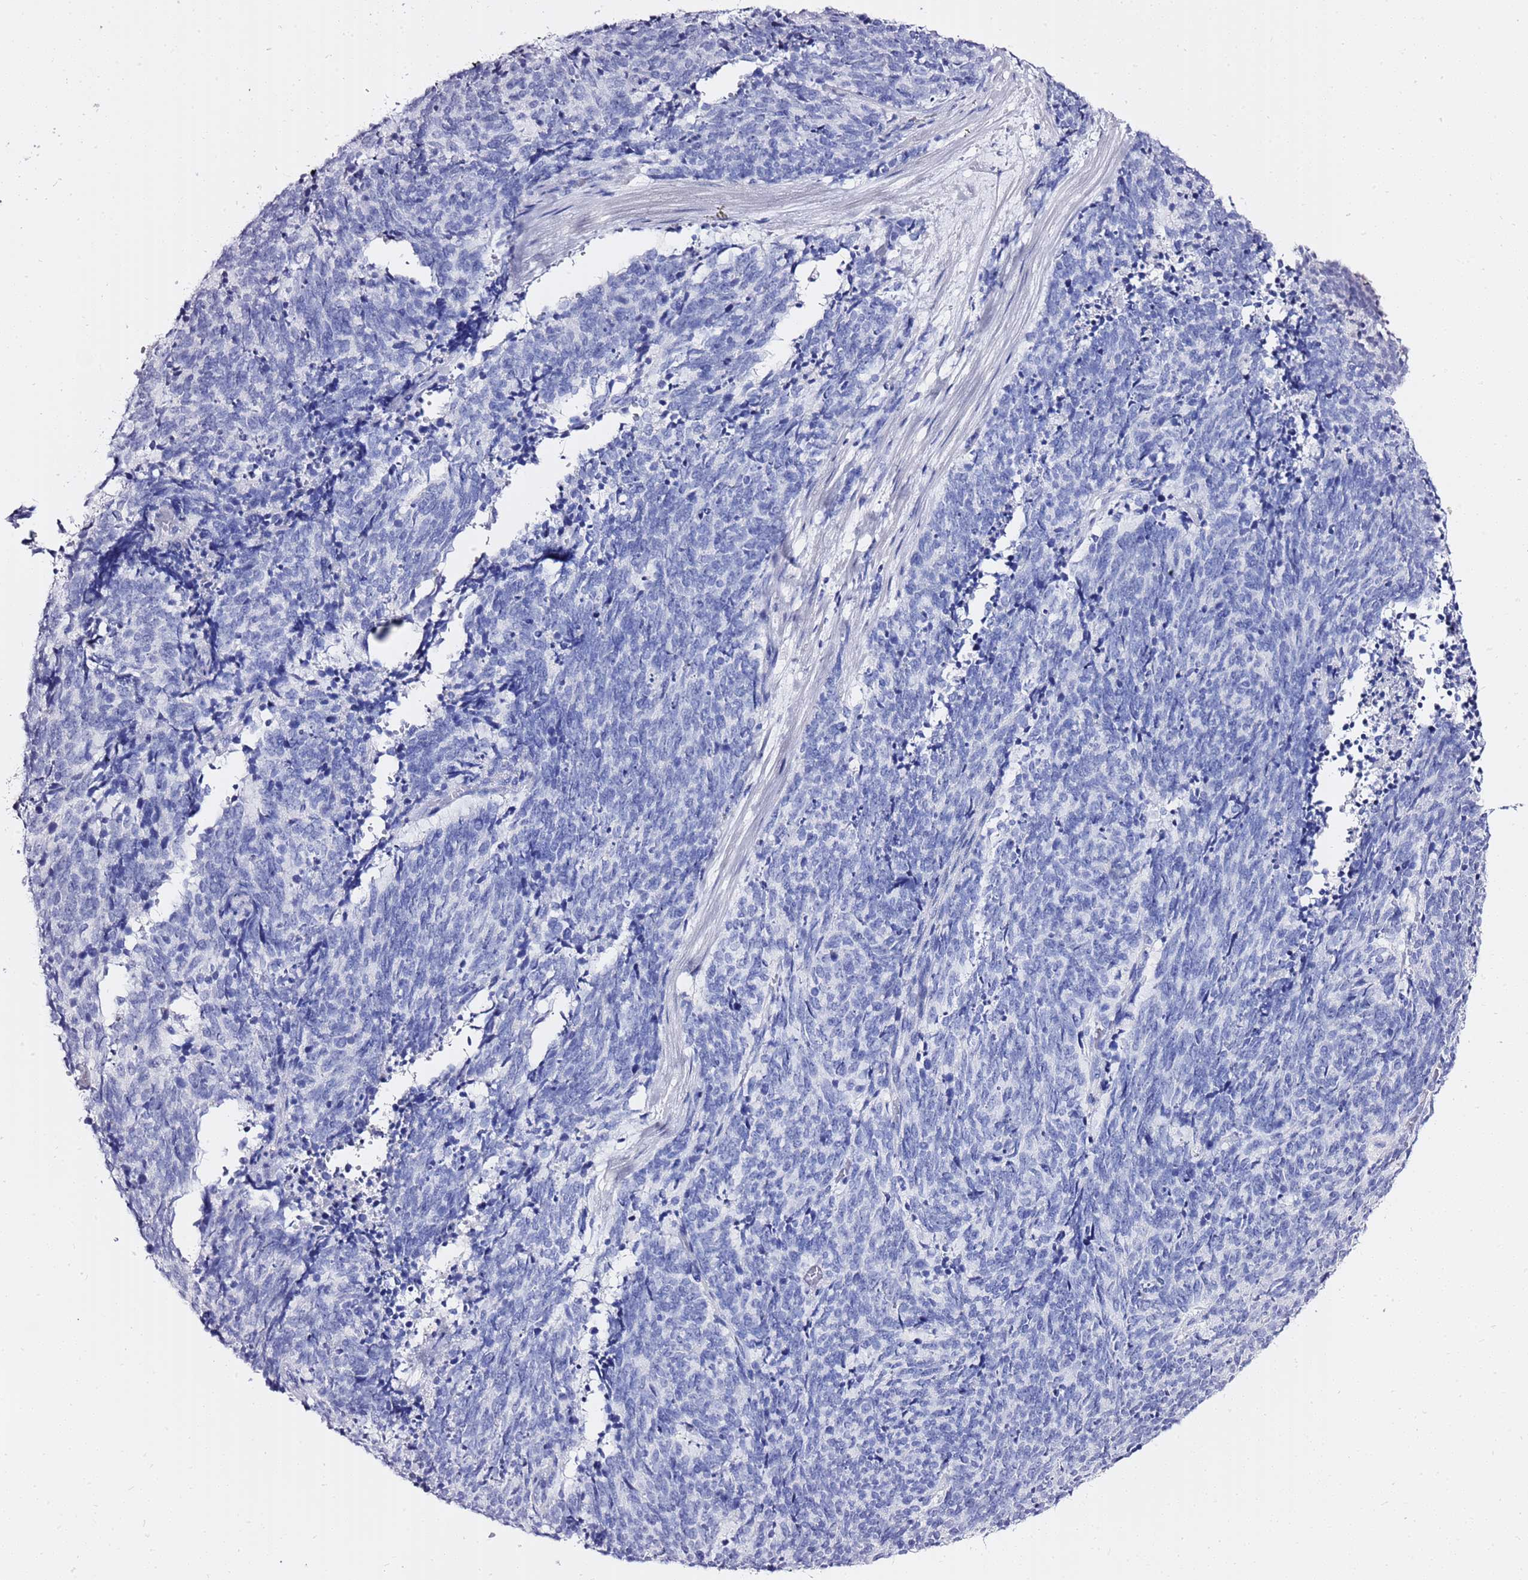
{"staining": {"intensity": "negative", "quantity": "none", "location": "none"}, "tissue": "cervical cancer", "cell_type": "Tumor cells", "image_type": "cancer", "snomed": [{"axis": "morphology", "description": "Squamous cell carcinoma, NOS"}, {"axis": "topography", "description": "Cervix"}], "caption": "Tumor cells show no significant positivity in cervical squamous cell carcinoma.", "gene": "LIPF", "patient": {"sex": "female", "age": 29}}